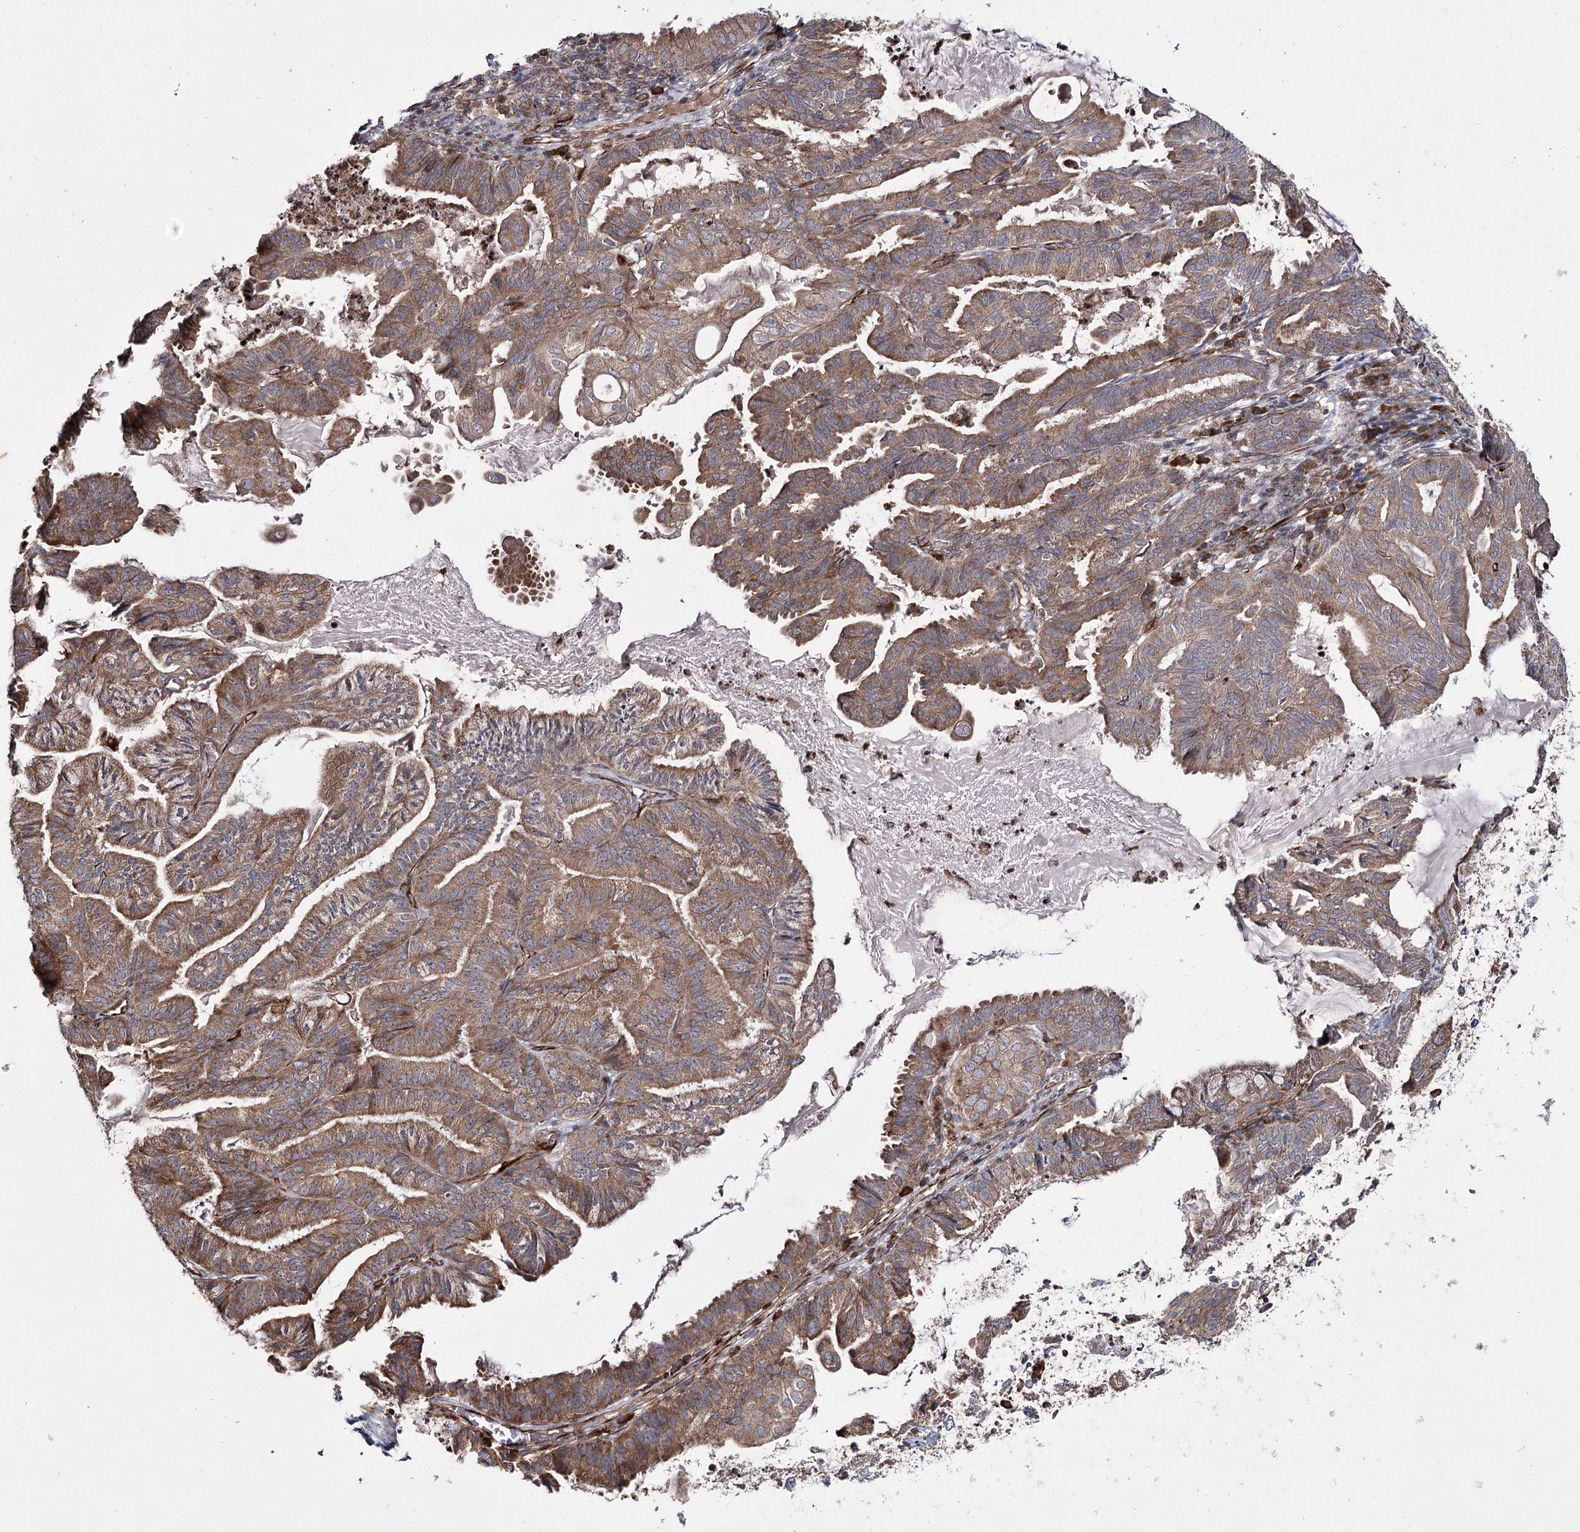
{"staining": {"intensity": "moderate", "quantity": ">75%", "location": "cytoplasmic/membranous"}, "tissue": "endometrial cancer", "cell_type": "Tumor cells", "image_type": "cancer", "snomed": [{"axis": "morphology", "description": "Adenocarcinoma, NOS"}, {"axis": "topography", "description": "Endometrium"}], "caption": "High-power microscopy captured an IHC photomicrograph of endometrial adenocarcinoma, revealing moderate cytoplasmic/membranous staining in approximately >75% of tumor cells. Using DAB (brown) and hematoxylin (blue) stains, captured at high magnification using brightfield microscopy.", "gene": "HECTD2", "patient": {"sex": "female", "age": 86}}